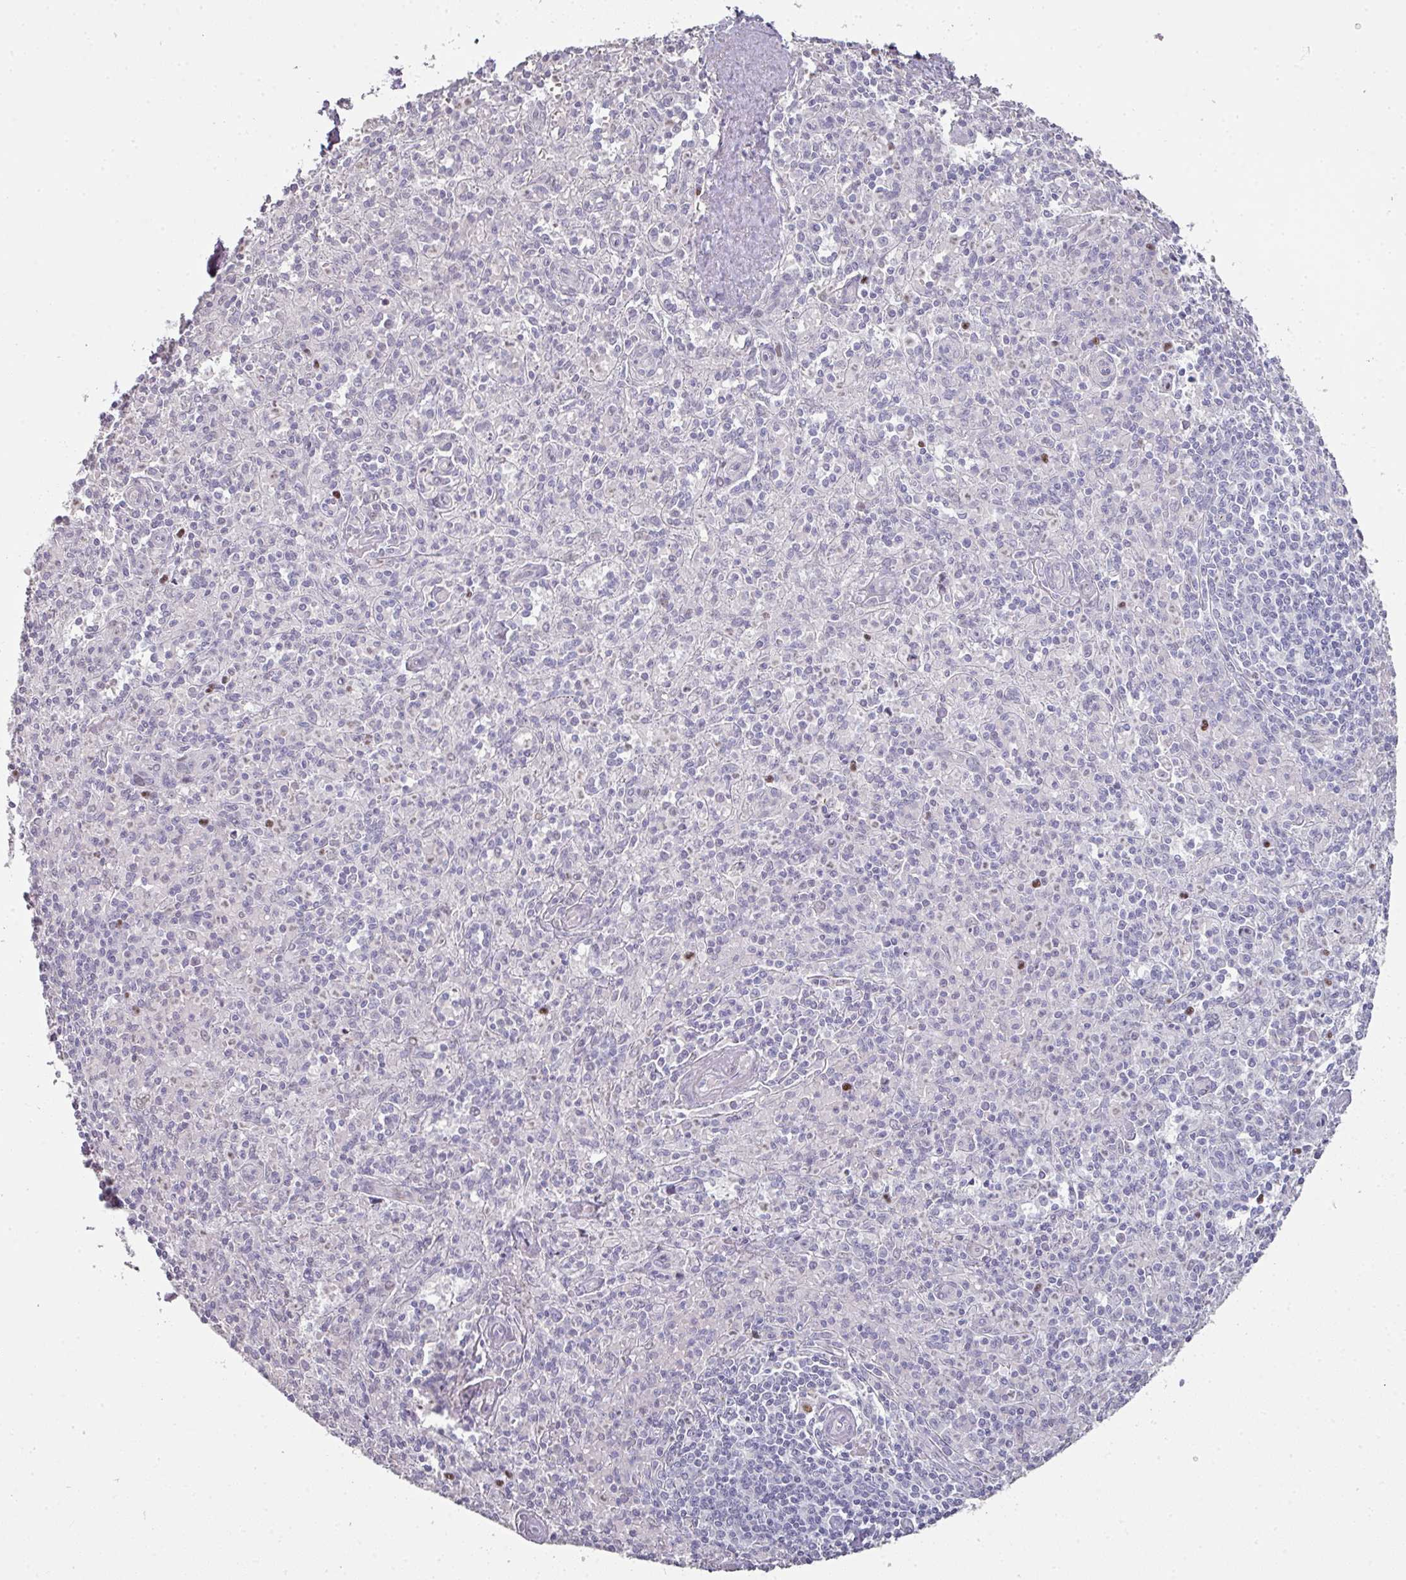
{"staining": {"intensity": "weak", "quantity": "<25%", "location": "cytoplasmic/membranous,nuclear"}, "tissue": "spleen", "cell_type": "Cells in red pulp", "image_type": "normal", "snomed": [{"axis": "morphology", "description": "Normal tissue, NOS"}, {"axis": "topography", "description": "Spleen"}], "caption": "Cells in red pulp show no significant staining in benign spleen.", "gene": "GTF2H3", "patient": {"sex": "female", "age": 70}}